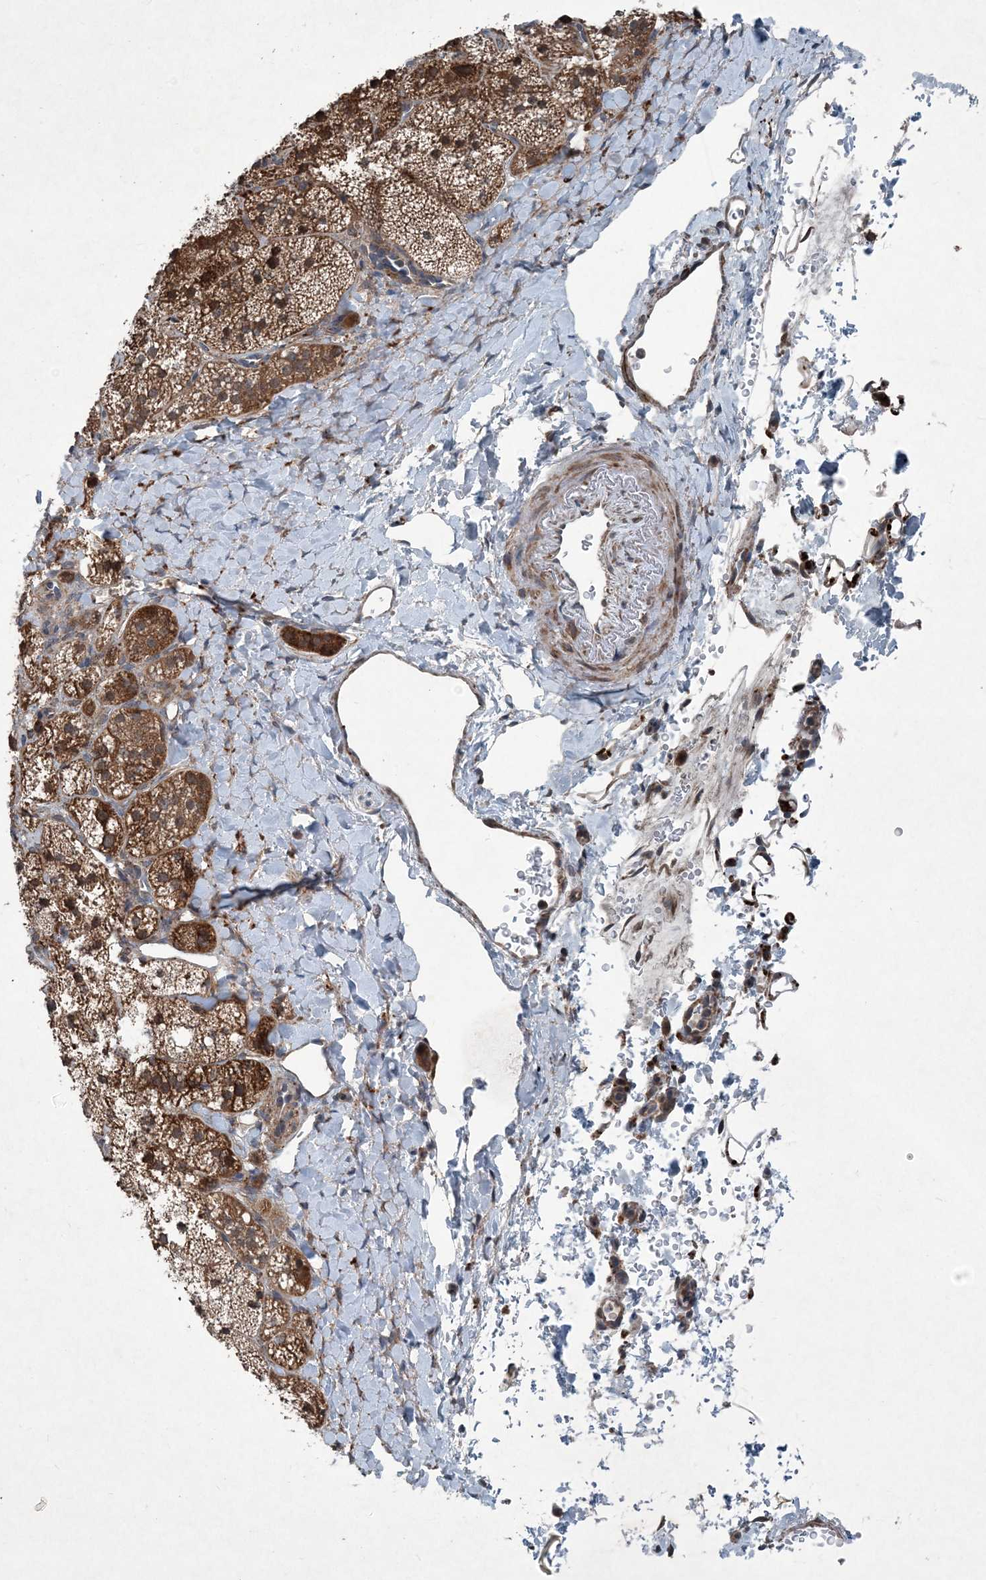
{"staining": {"intensity": "strong", "quantity": ">75%", "location": "cytoplasmic/membranous"}, "tissue": "adrenal gland", "cell_type": "Glandular cells", "image_type": "normal", "snomed": [{"axis": "morphology", "description": "Normal tissue, NOS"}, {"axis": "topography", "description": "Adrenal gland"}], "caption": "Immunohistochemistry (DAB (3,3'-diaminobenzidine)) staining of unremarkable adrenal gland reveals strong cytoplasmic/membranous protein staining in about >75% of glandular cells.", "gene": "NDUFA2", "patient": {"sex": "male", "age": 61}}